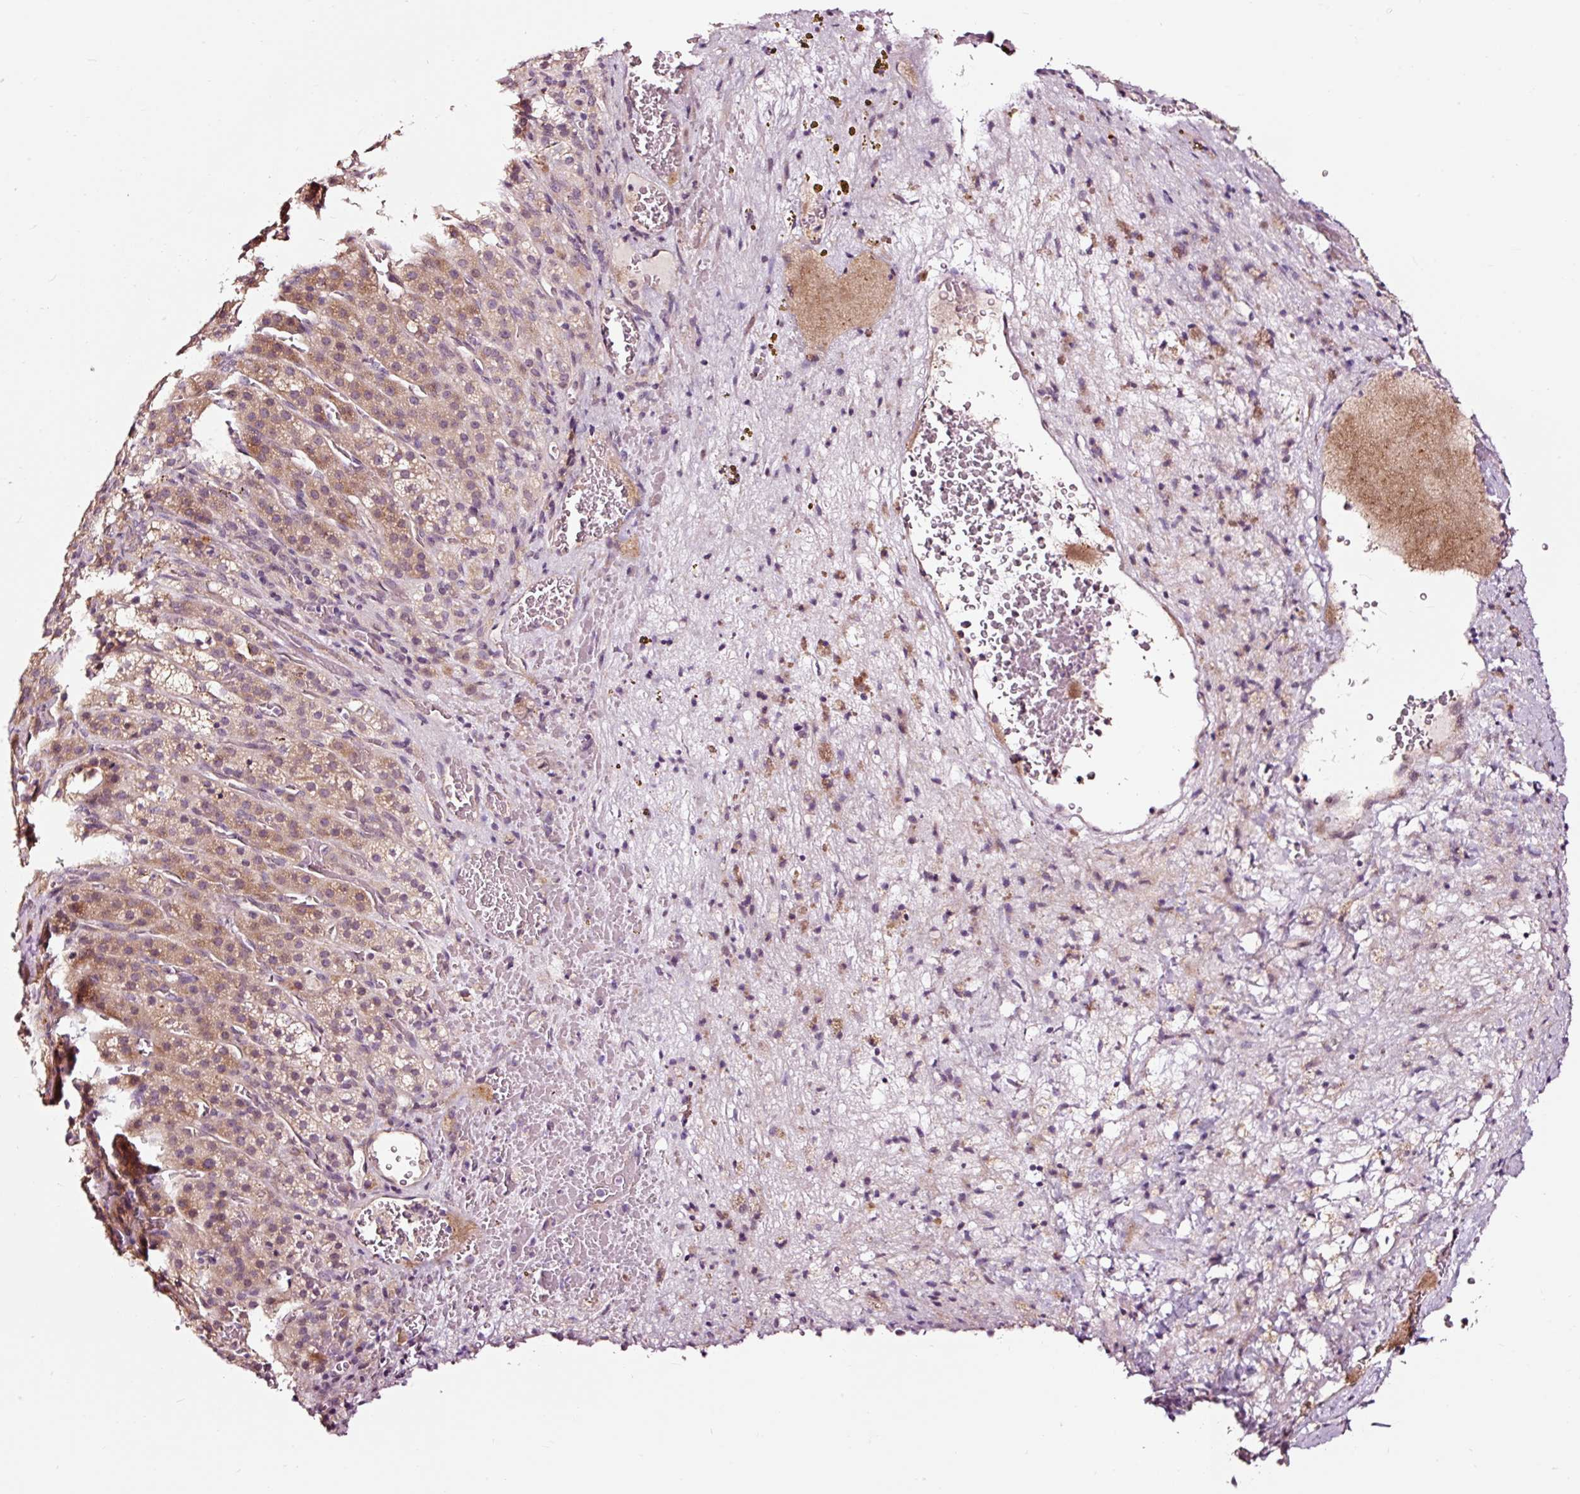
{"staining": {"intensity": "moderate", "quantity": "25%-75%", "location": "cytoplasmic/membranous"}, "tissue": "adrenal gland", "cell_type": "Glandular cells", "image_type": "normal", "snomed": [{"axis": "morphology", "description": "Normal tissue, NOS"}, {"axis": "topography", "description": "Adrenal gland"}], "caption": "Immunohistochemistry staining of unremarkable adrenal gland, which demonstrates medium levels of moderate cytoplasmic/membranous expression in approximately 25%-75% of glandular cells indicating moderate cytoplasmic/membranous protein expression. The staining was performed using DAB (3,3'-diaminobenzidine) (brown) for protein detection and nuclei were counterstained in hematoxylin (blue).", "gene": "UTP14A", "patient": {"sex": "female", "age": 41}}